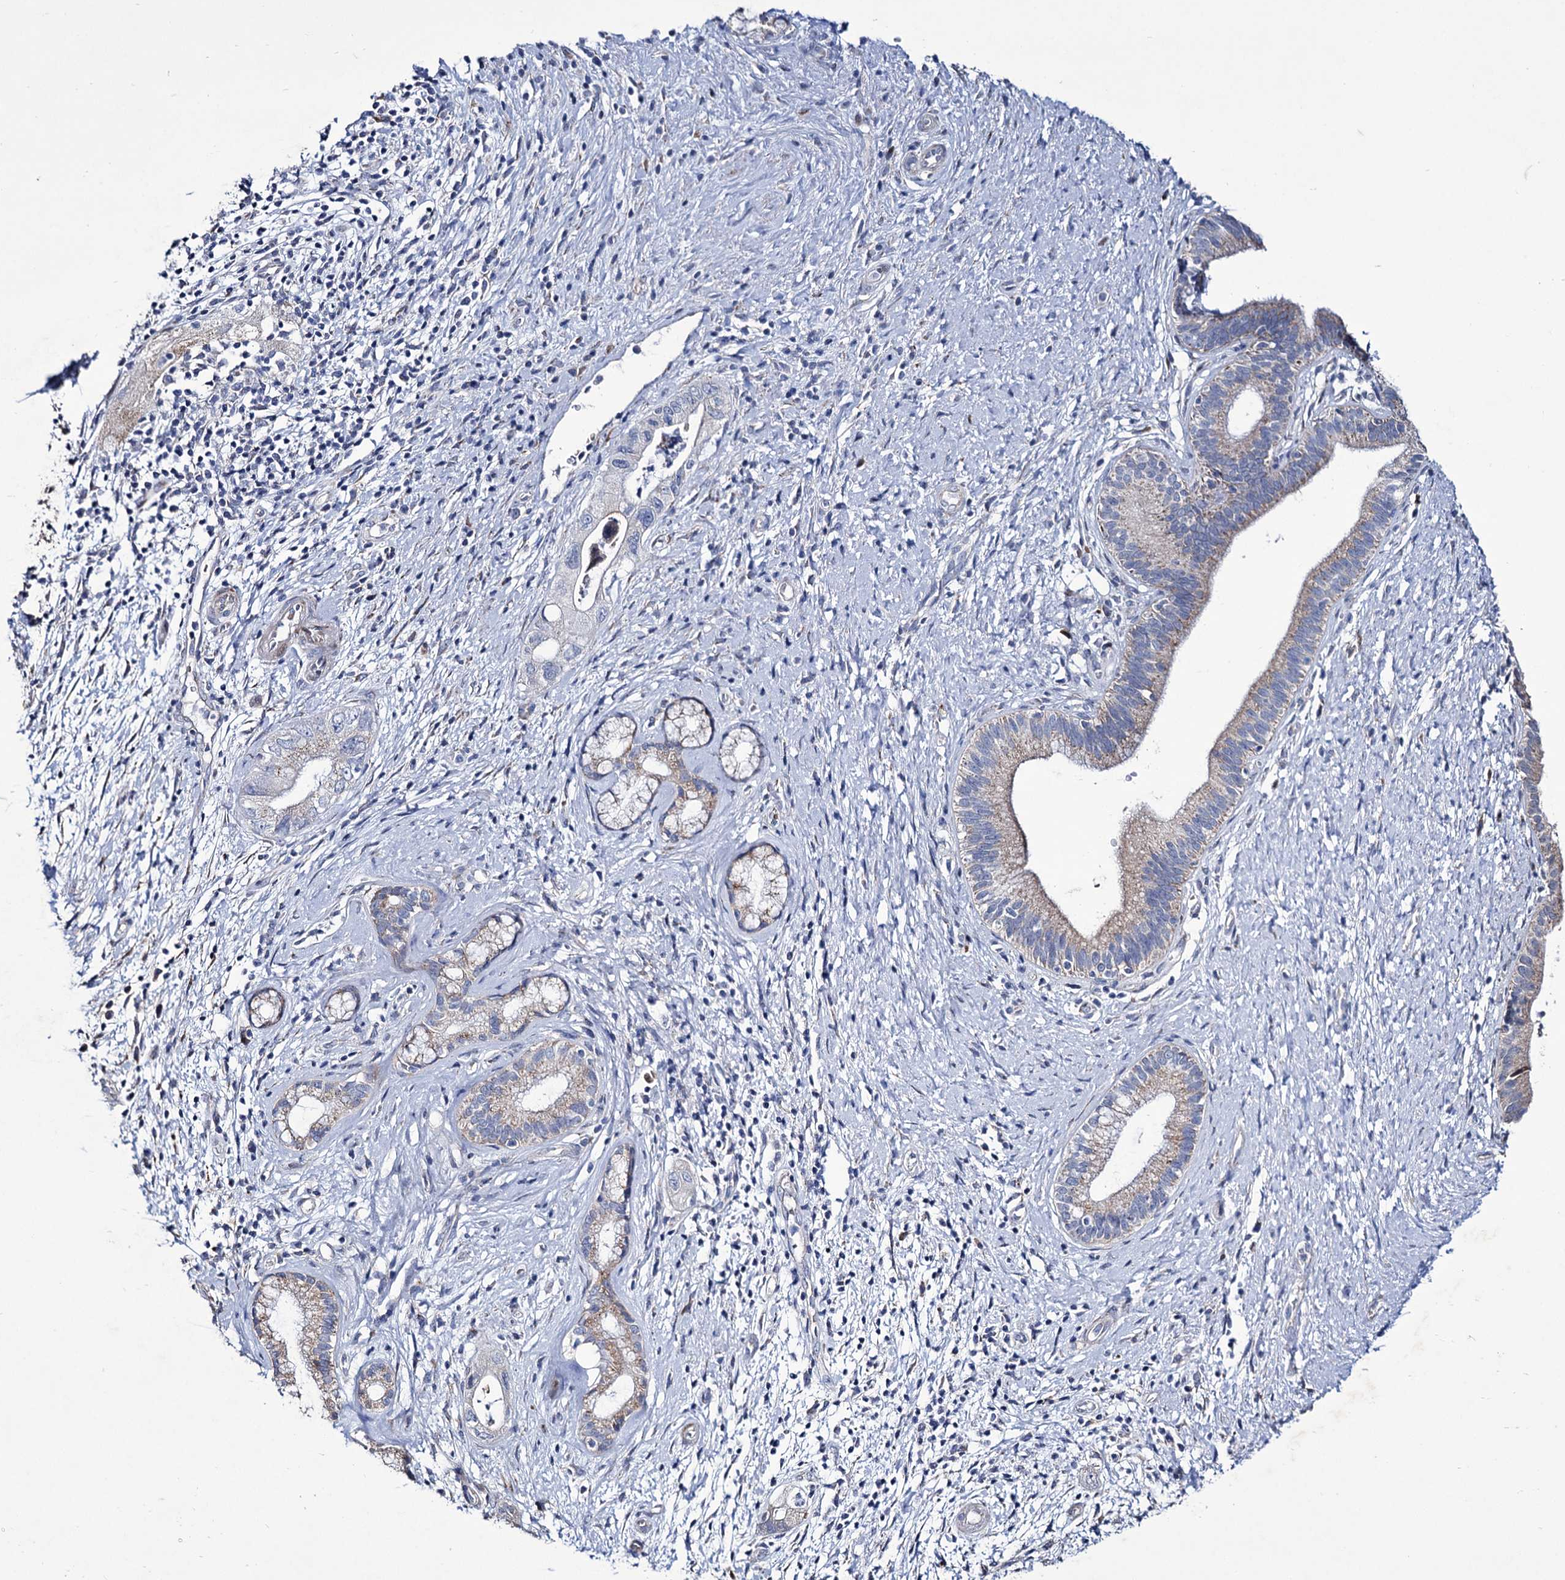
{"staining": {"intensity": "weak", "quantity": "<25%", "location": "cytoplasmic/membranous"}, "tissue": "pancreatic cancer", "cell_type": "Tumor cells", "image_type": "cancer", "snomed": [{"axis": "morphology", "description": "Adenocarcinoma, NOS"}, {"axis": "topography", "description": "Pancreas"}], "caption": "High power microscopy micrograph of an immunohistochemistry (IHC) histopathology image of adenocarcinoma (pancreatic), revealing no significant expression in tumor cells. Brightfield microscopy of IHC stained with DAB (brown) and hematoxylin (blue), captured at high magnification.", "gene": "TUBGCP5", "patient": {"sex": "female", "age": 73}}